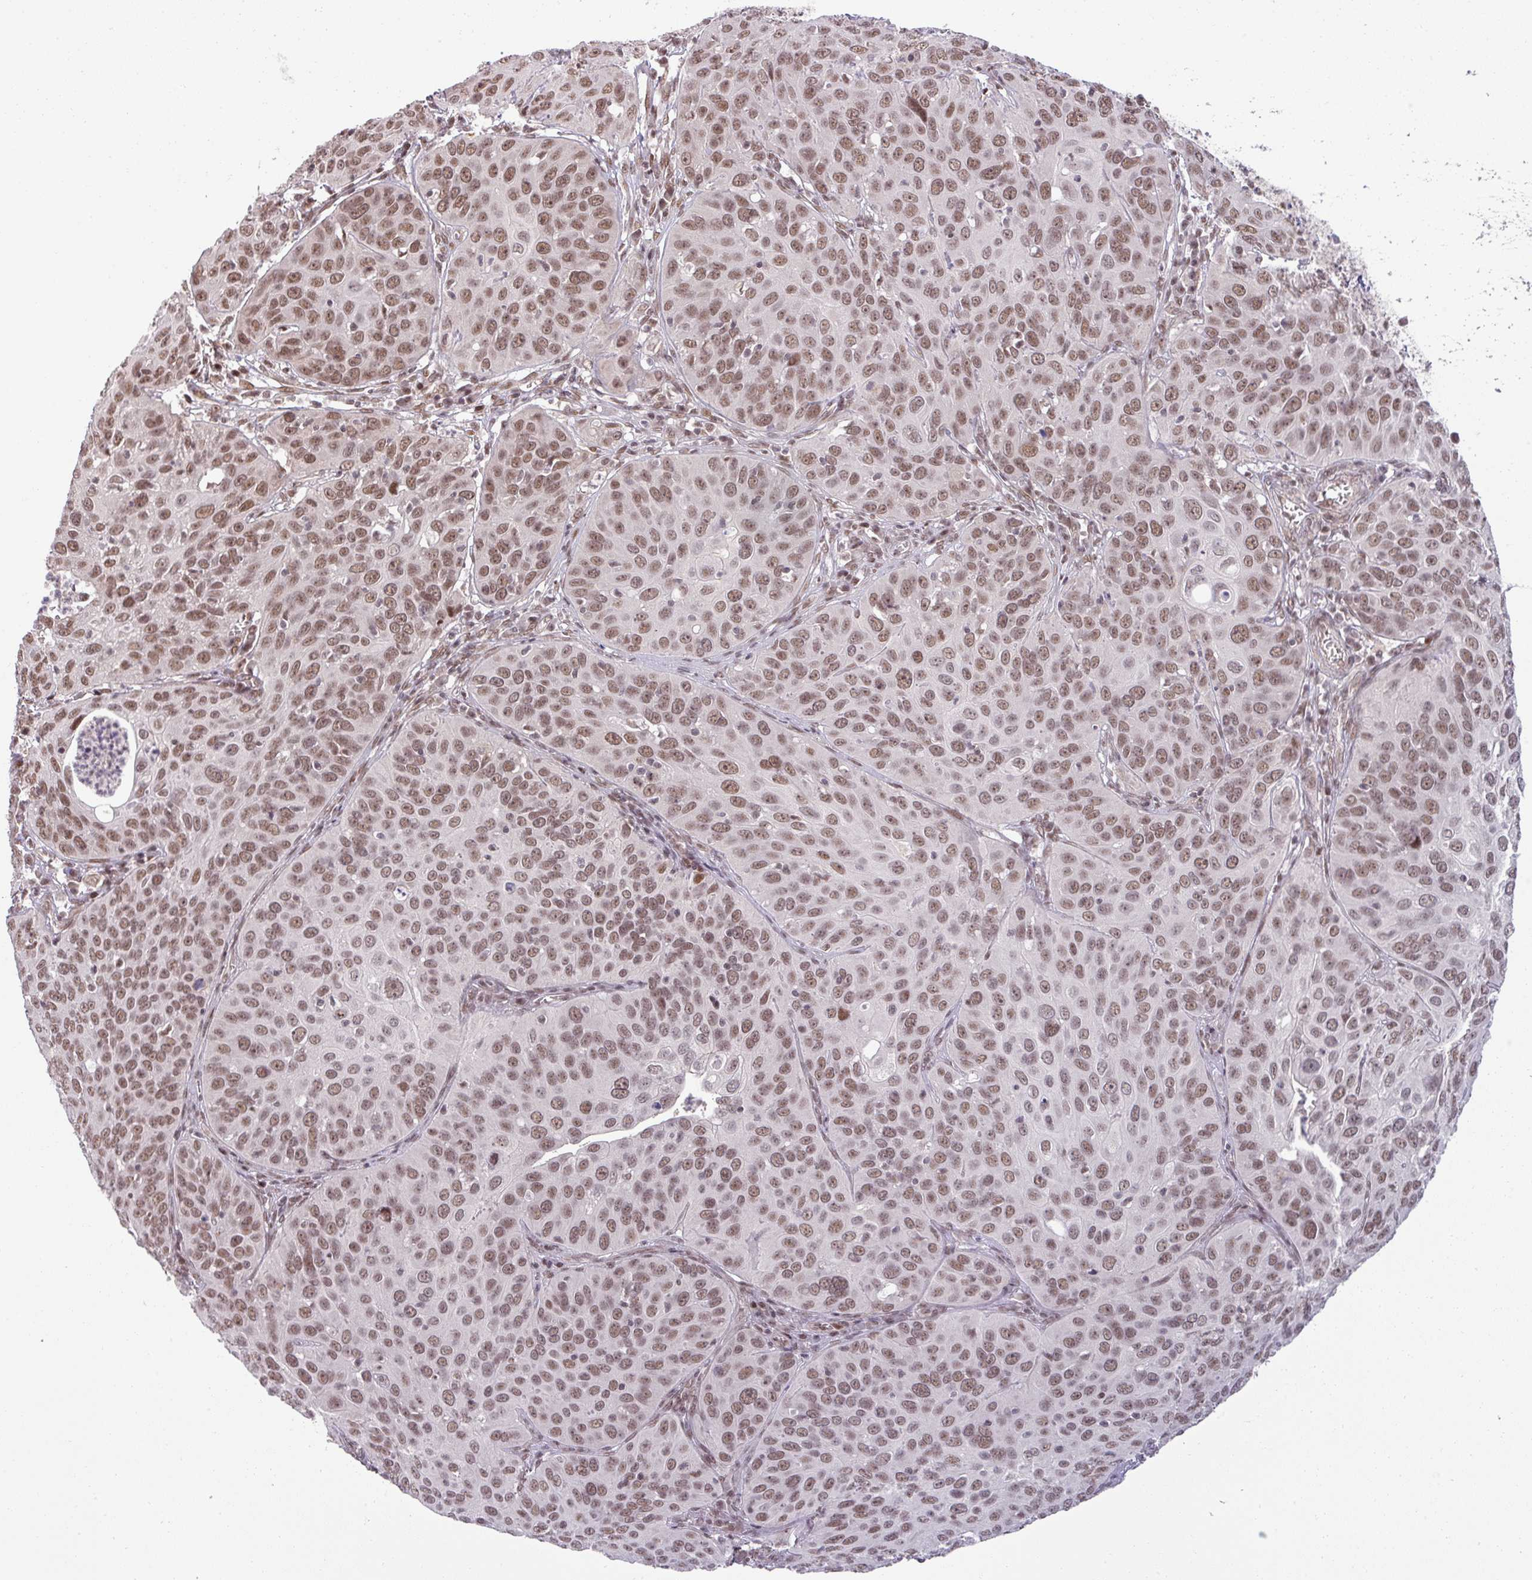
{"staining": {"intensity": "moderate", "quantity": ">75%", "location": "nuclear"}, "tissue": "cervical cancer", "cell_type": "Tumor cells", "image_type": "cancer", "snomed": [{"axis": "morphology", "description": "Squamous cell carcinoma, NOS"}, {"axis": "topography", "description": "Cervix"}], "caption": "High-magnification brightfield microscopy of cervical cancer (squamous cell carcinoma) stained with DAB (brown) and counterstained with hematoxylin (blue). tumor cells exhibit moderate nuclear staining is identified in approximately>75% of cells.", "gene": "PTPN20", "patient": {"sex": "female", "age": 36}}